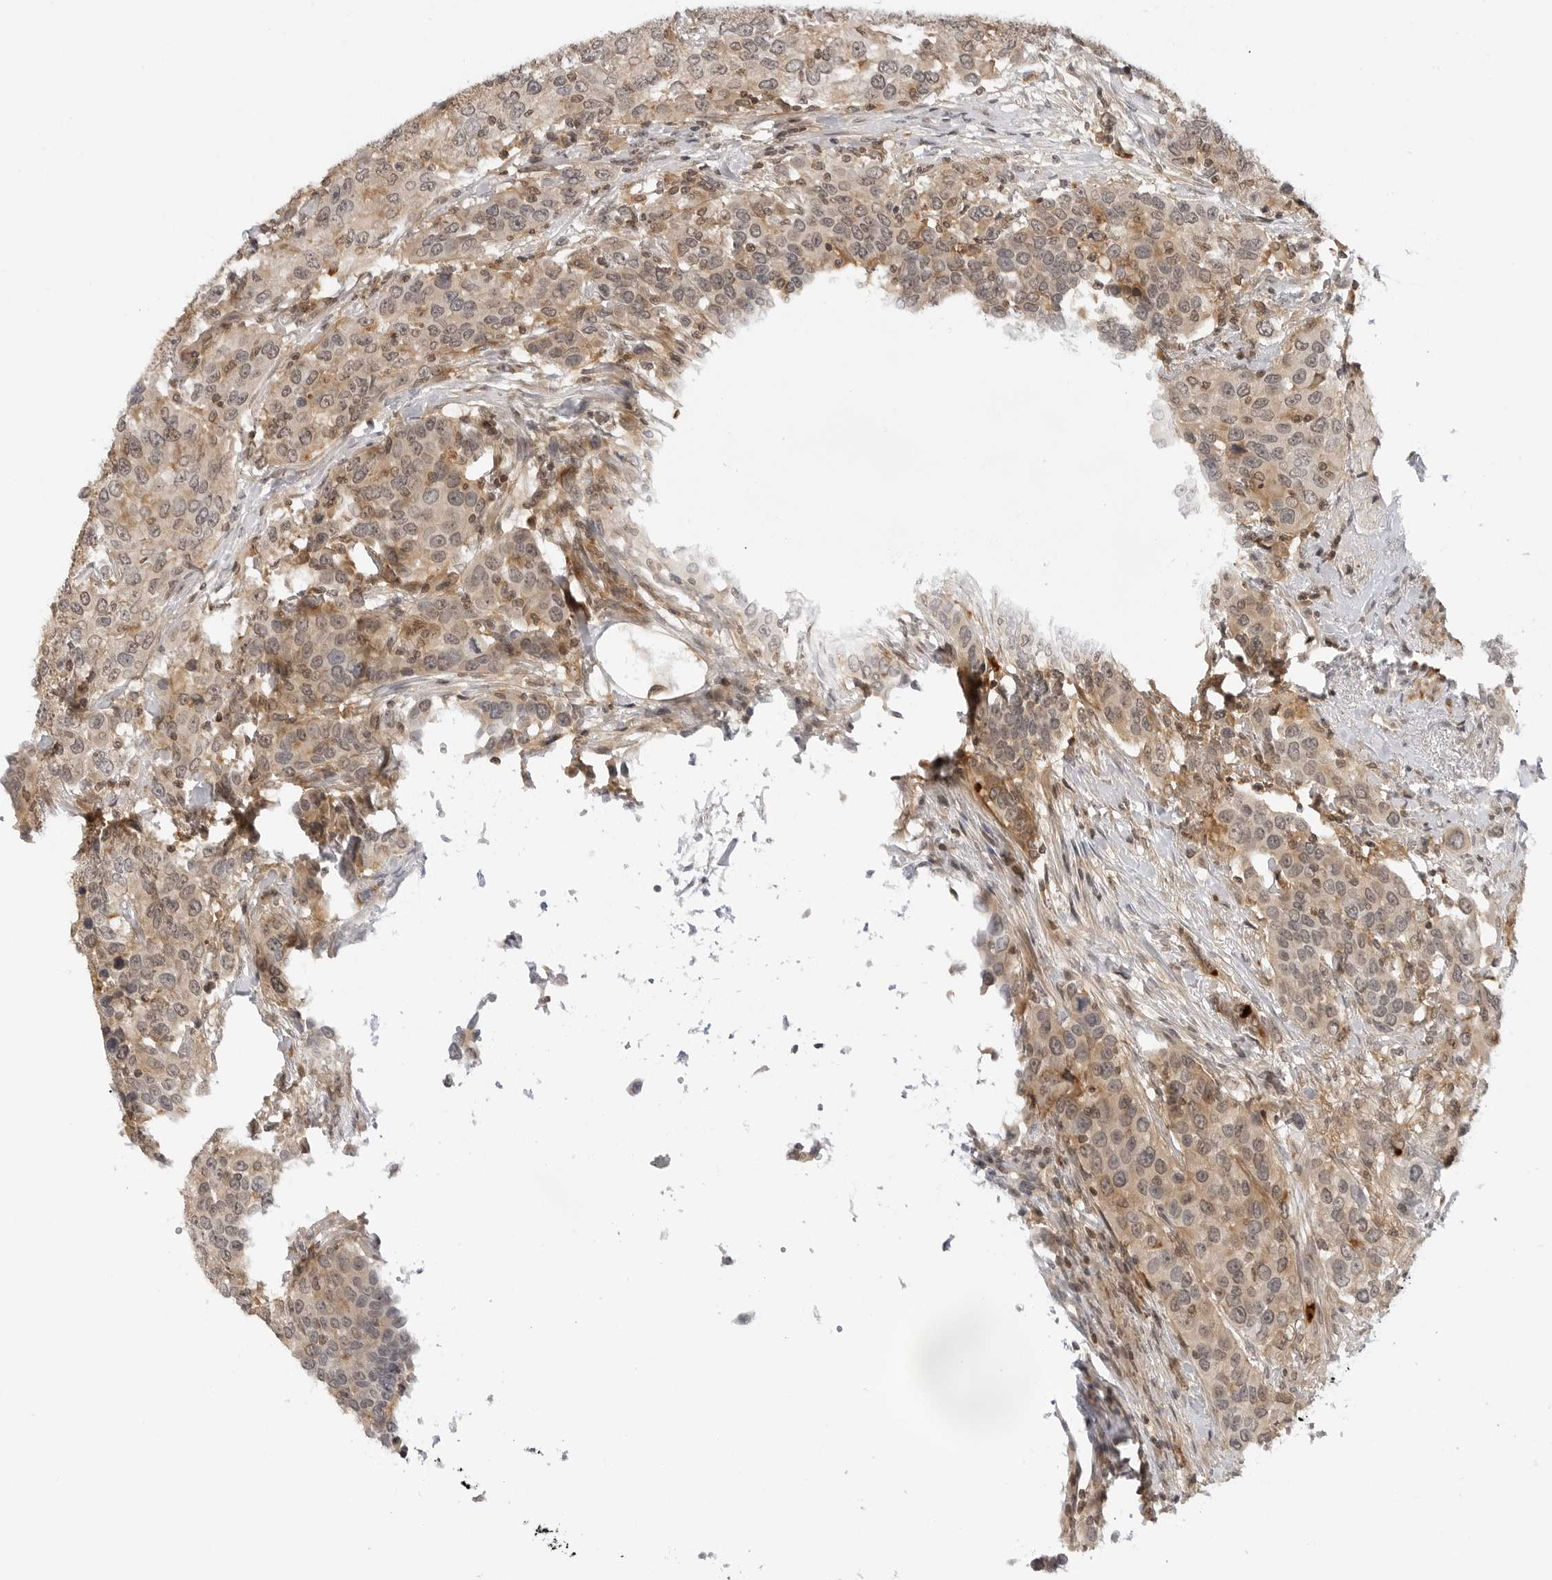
{"staining": {"intensity": "weak", "quantity": ">75%", "location": "cytoplasmic/membranous,nuclear"}, "tissue": "urothelial cancer", "cell_type": "Tumor cells", "image_type": "cancer", "snomed": [{"axis": "morphology", "description": "Urothelial carcinoma, High grade"}, {"axis": "topography", "description": "Urinary bladder"}], "caption": "Weak cytoplasmic/membranous and nuclear expression is seen in about >75% of tumor cells in high-grade urothelial carcinoma.", "gene": "MAP2K5", "patient": {"sex": "female", "age": 80}}